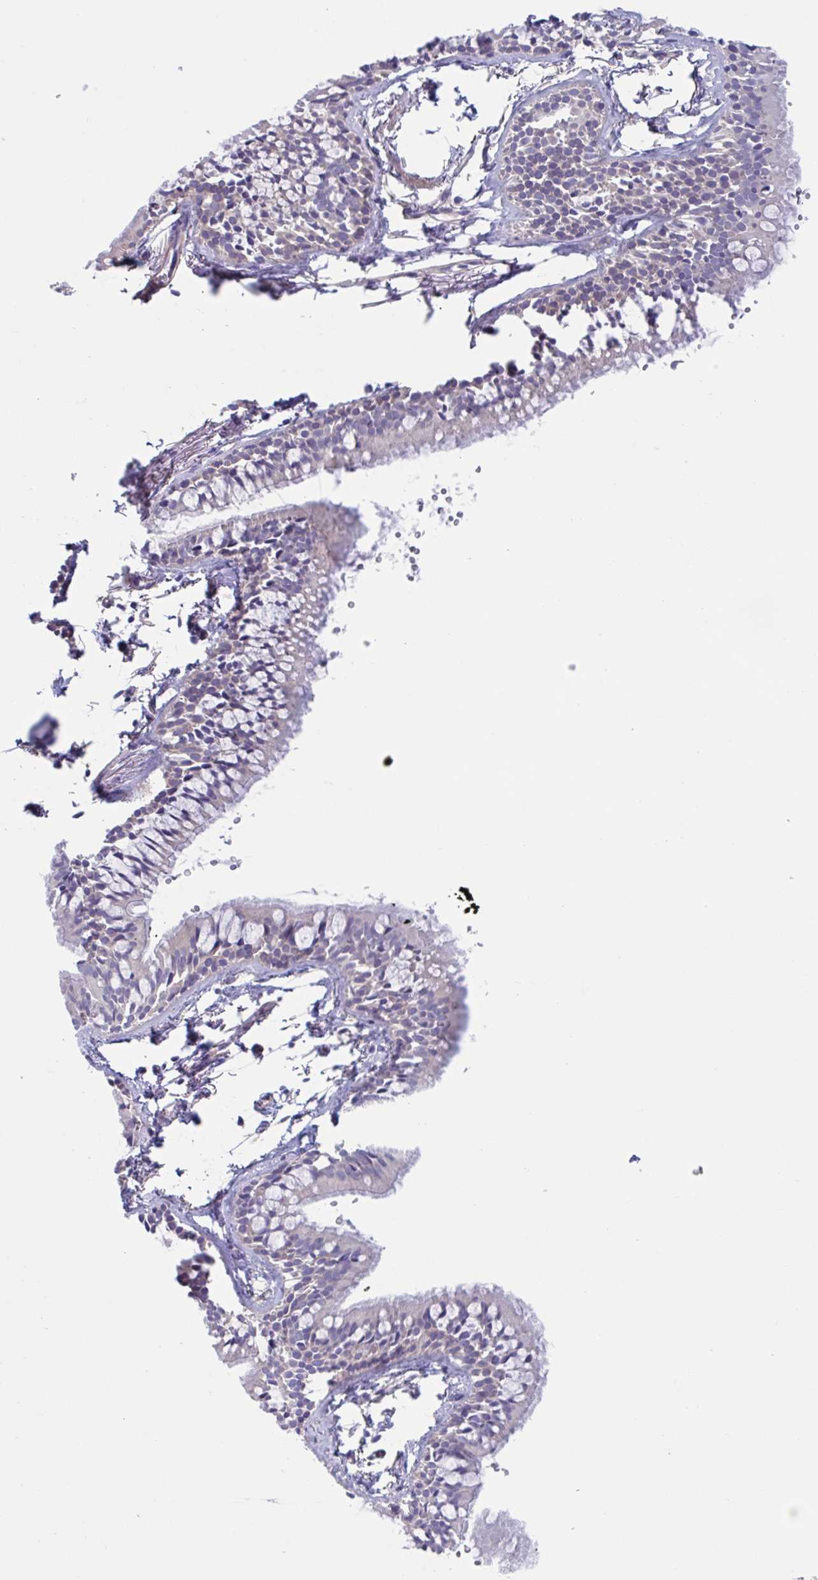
{"staining": {"intensity": "negative", "quantity": "none", "location": "none"}, "tissue": "bronchus", "cell_type": "Respiratory epithelial cells", "image_type": "normal", "snomed": [{"axis": "morphology", "description": "Normal tissue, NOS"}, {"axis": "topography", "description": "Cartilage tissue"}, {"axis": "topography", "description": "Bronchus"}, {"axis": "topography", "description": "Peripheral nerve tissue"}], "caption": "The histopathology image shows no staining of respiratory epithelial cells in benign bronchus.", "gene": "LPIN3", "patient": {"sex": "female", "age": 59}}